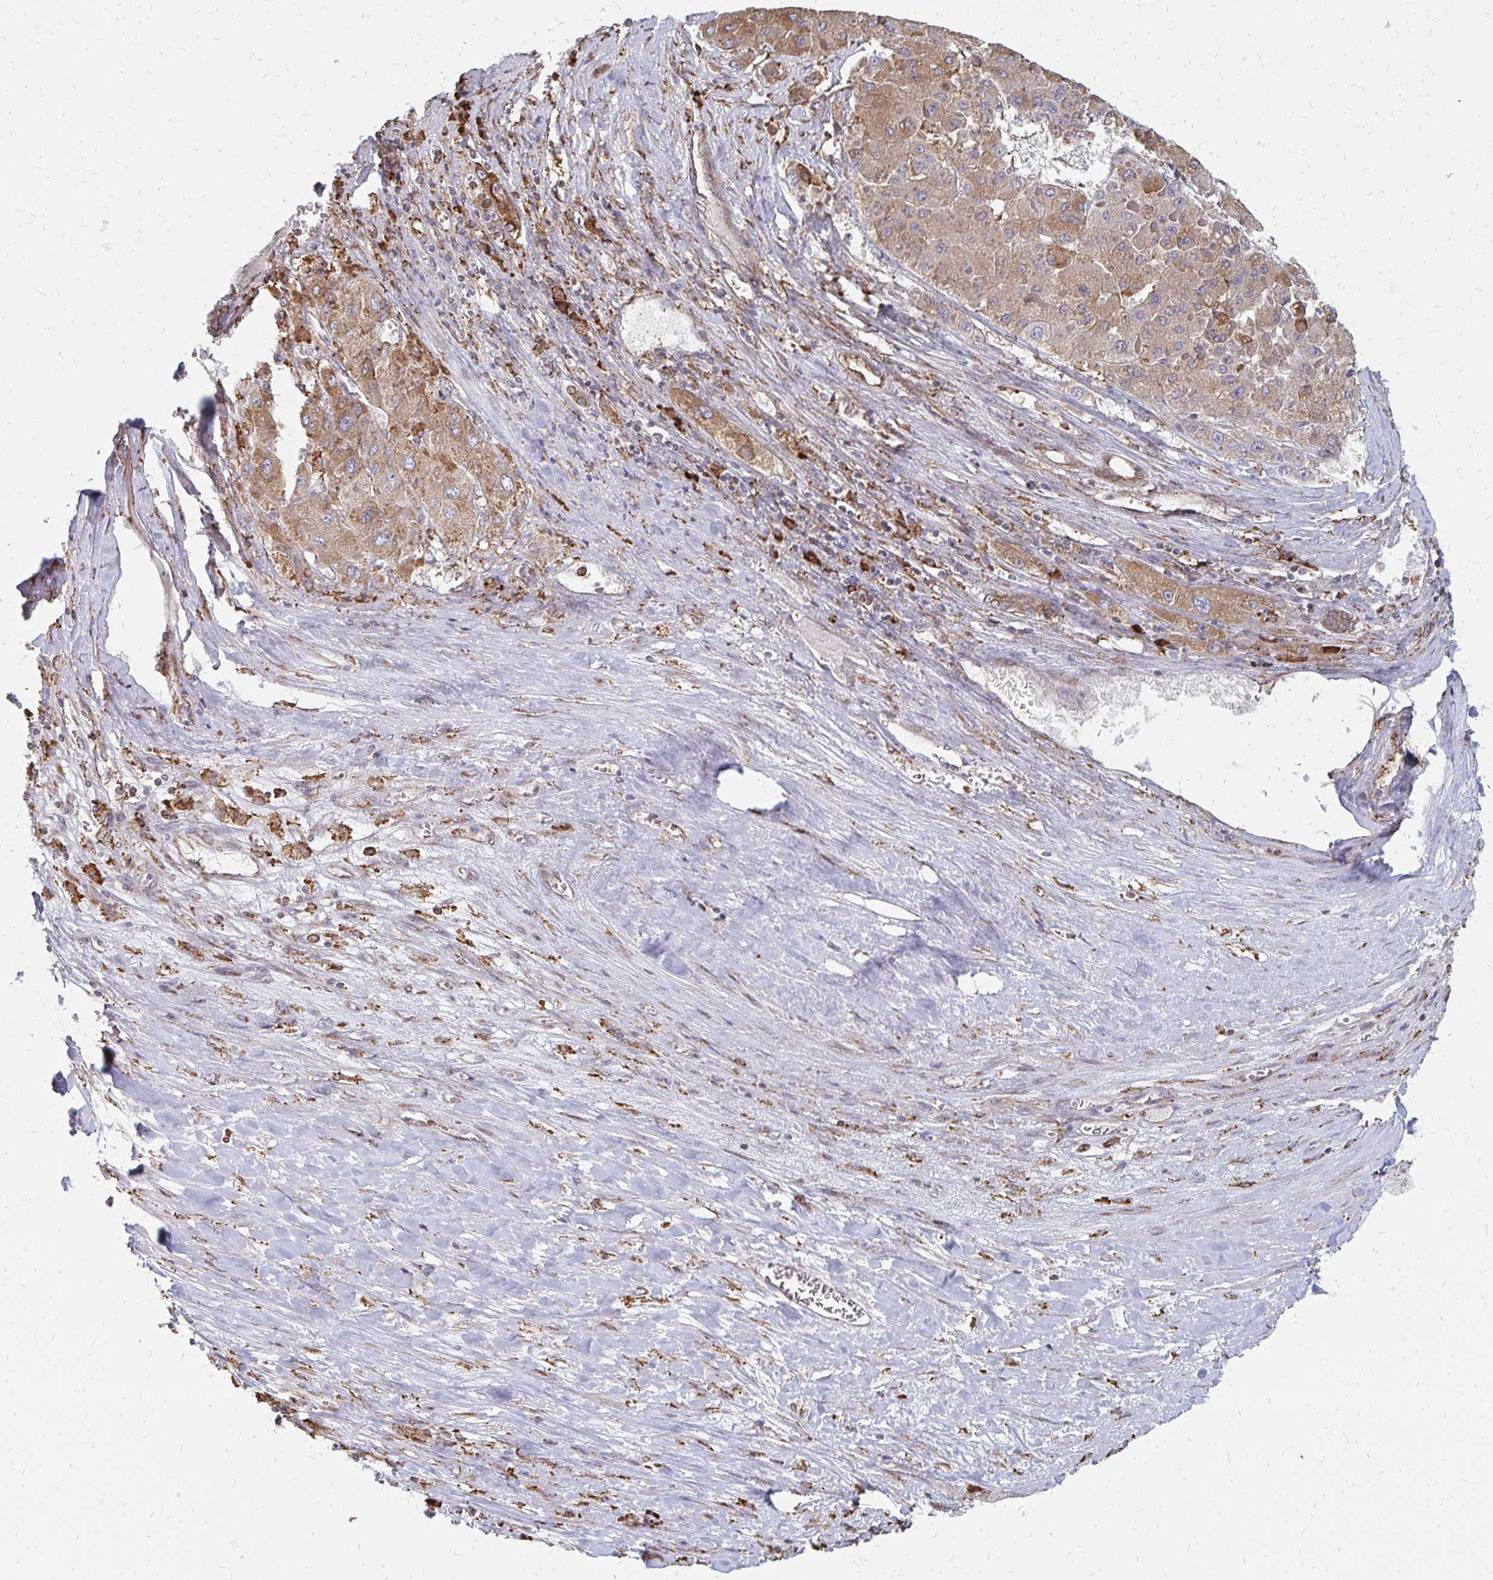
{"staining": {"intensity": "moderate", "quantity": ">75%", "location": "cytoplasmic/membranous"}, "tissue": "liver cancer", "cell_type": "Tumor cells", "image_type": "cancer", "snomed": [{"axis": "morphology", "description": "Carcinoma, Hepatocellular, NOS"}, {"axis": "topography", "description": "Liver"}], "caption": "Immunohistochemistry of liver cancer exhibits medium levels of moderate cytoplasmic/membranous staining in approximately >75% of tumor cells. (DAB (3,3'-diaminobenzidine) IHC with brightfield microscopy, high magnification).", "gene": "PPP1R13L", "patient": {"sex": "female", "age": 73}}